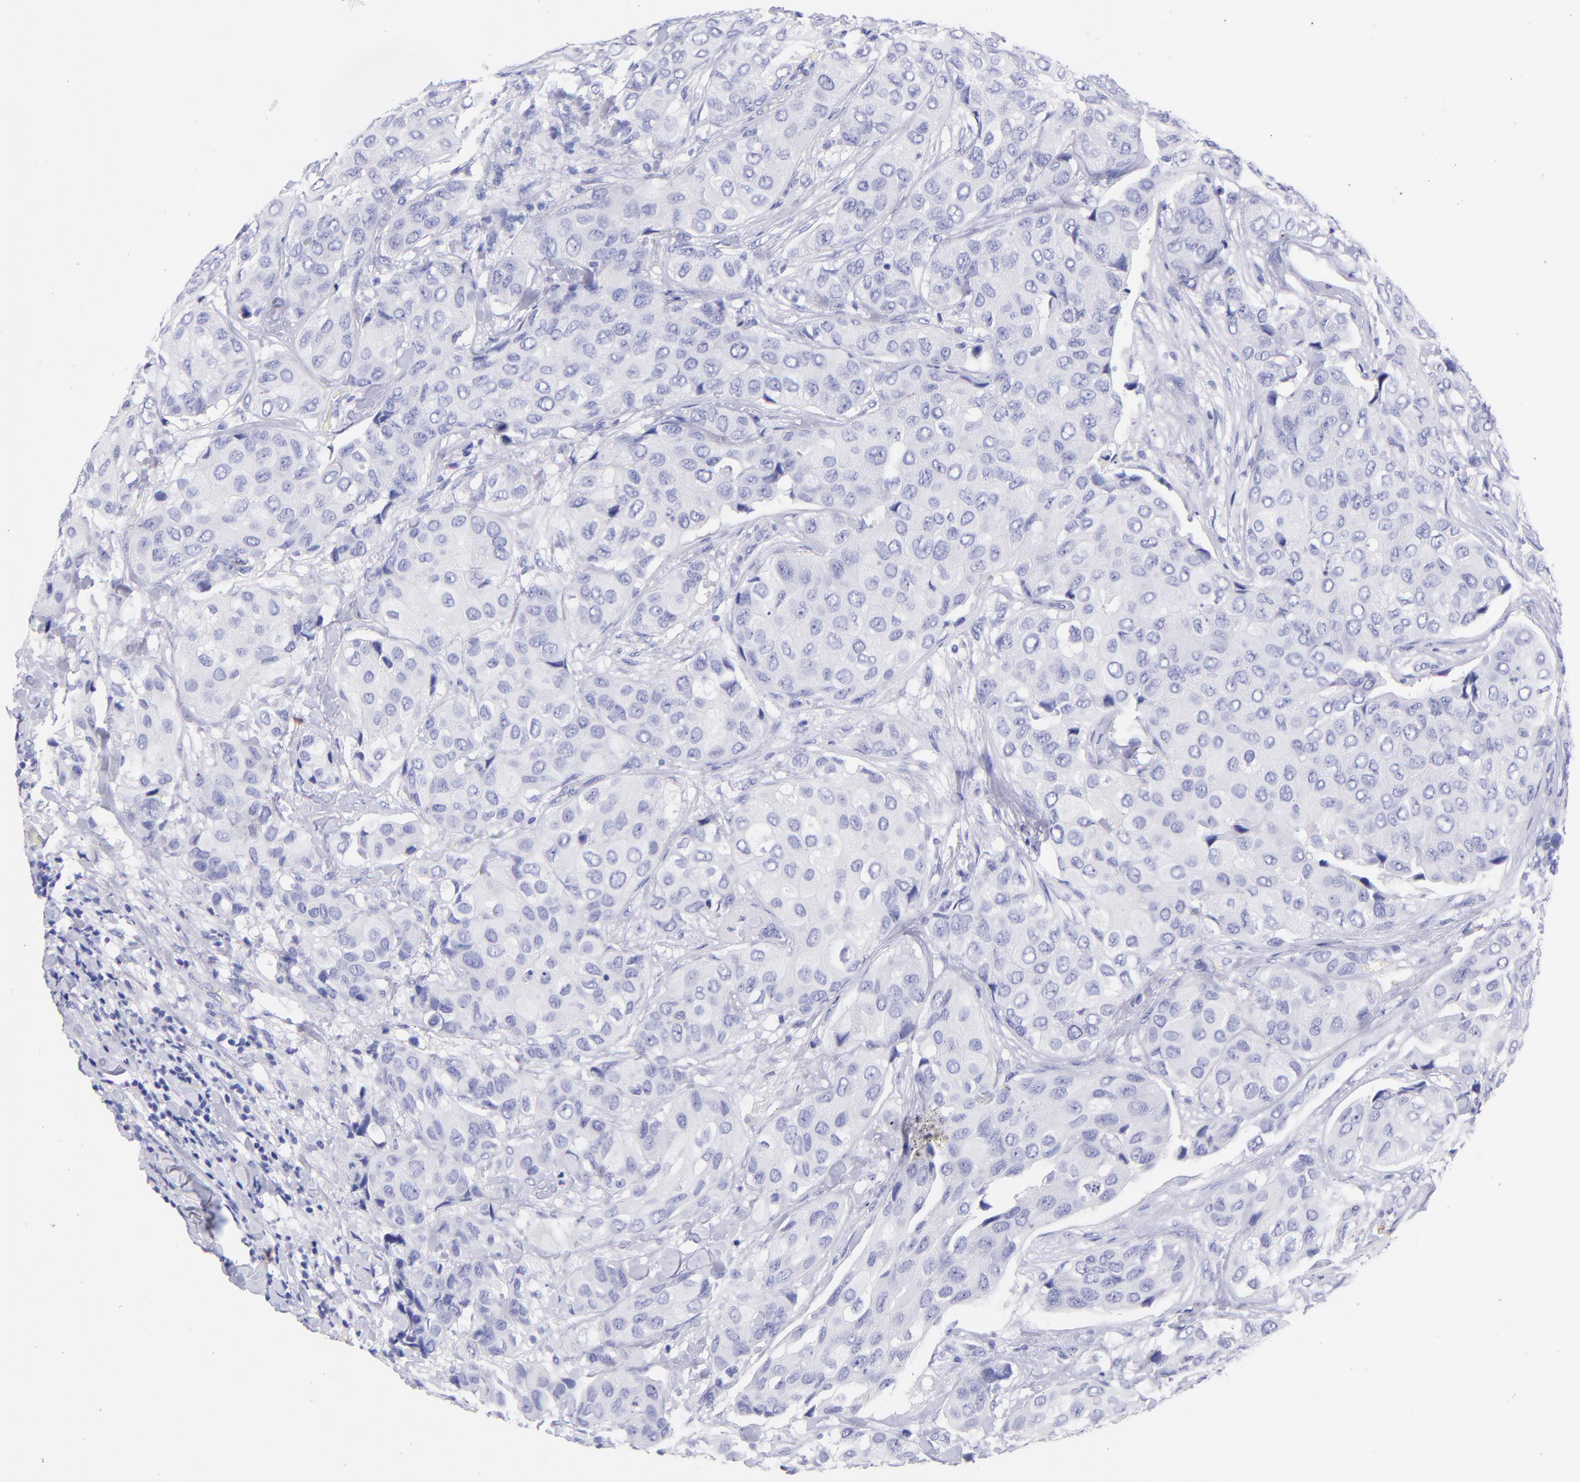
{"staining": {"intensity": "negative", "quantity": "none", "location": "none"}, "tissue": "breast cancer", "cell_type": "Tumor cells", "image_type": "cancer", "snomed": [{"axis": "morphology", "description": "Duct carcinoma"}, {"axis": "topography", "description": "Breast"}], "caption": "DAB immunohistochemical staining of breast cancer (intraductal carcinoma) displays no significant expression in tumor cells. (Immunohistochemistry, brightfield microscopy, high magnification).", "gene": "RAB3B", "patient": {"sex": "female", "age": 68}}